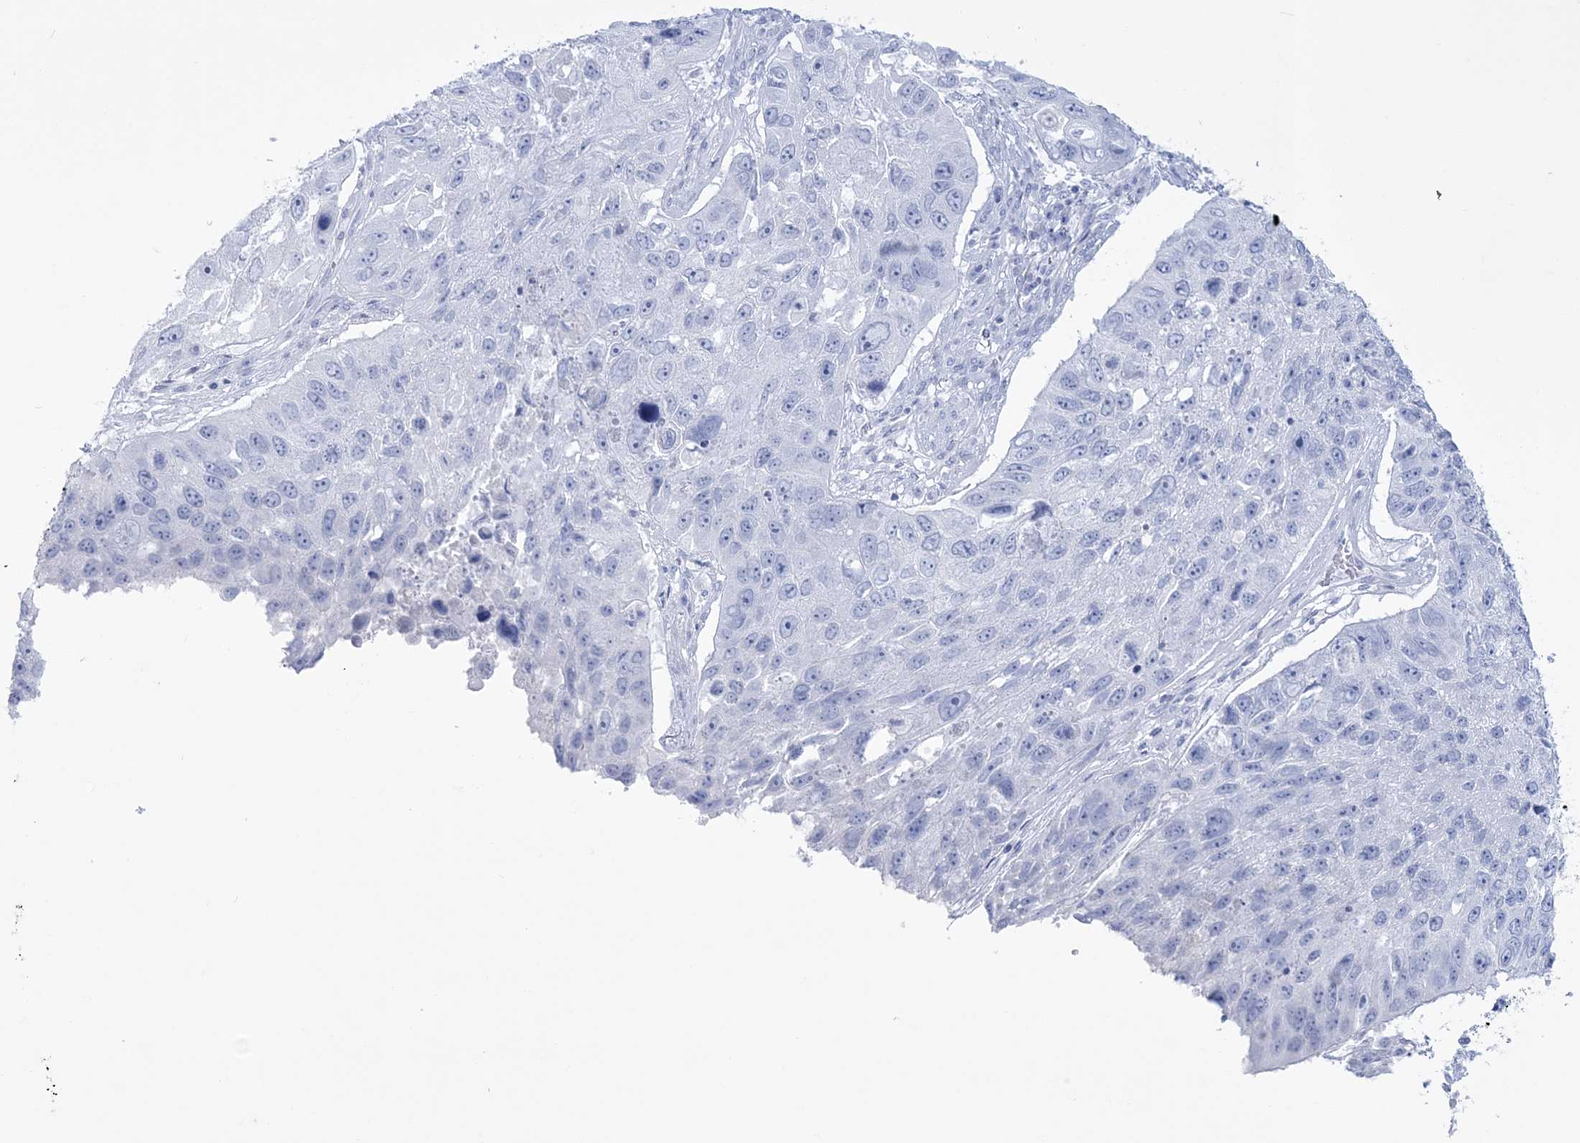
{"staining": {"intensity": "negative", "quantity": "none", "location": "none"}, "tissue": "lung cancer", "cell_type": "Tumor cells", "image_type": "cancer", "snomed": [{"axis": "morphology", "description": "Squamous cell carcinoma, NOS"}, {"axis": "topography", "description": "Lung"}], "caption": "Immunohistochemistry of lung squamous cell carcinoma demonstrates no expression in tumor cells. (DAB immunohistochemistry with hematoxylin counter stain).", "gene": "RBP2", "patient": {"sex": "male", "age": 61}}